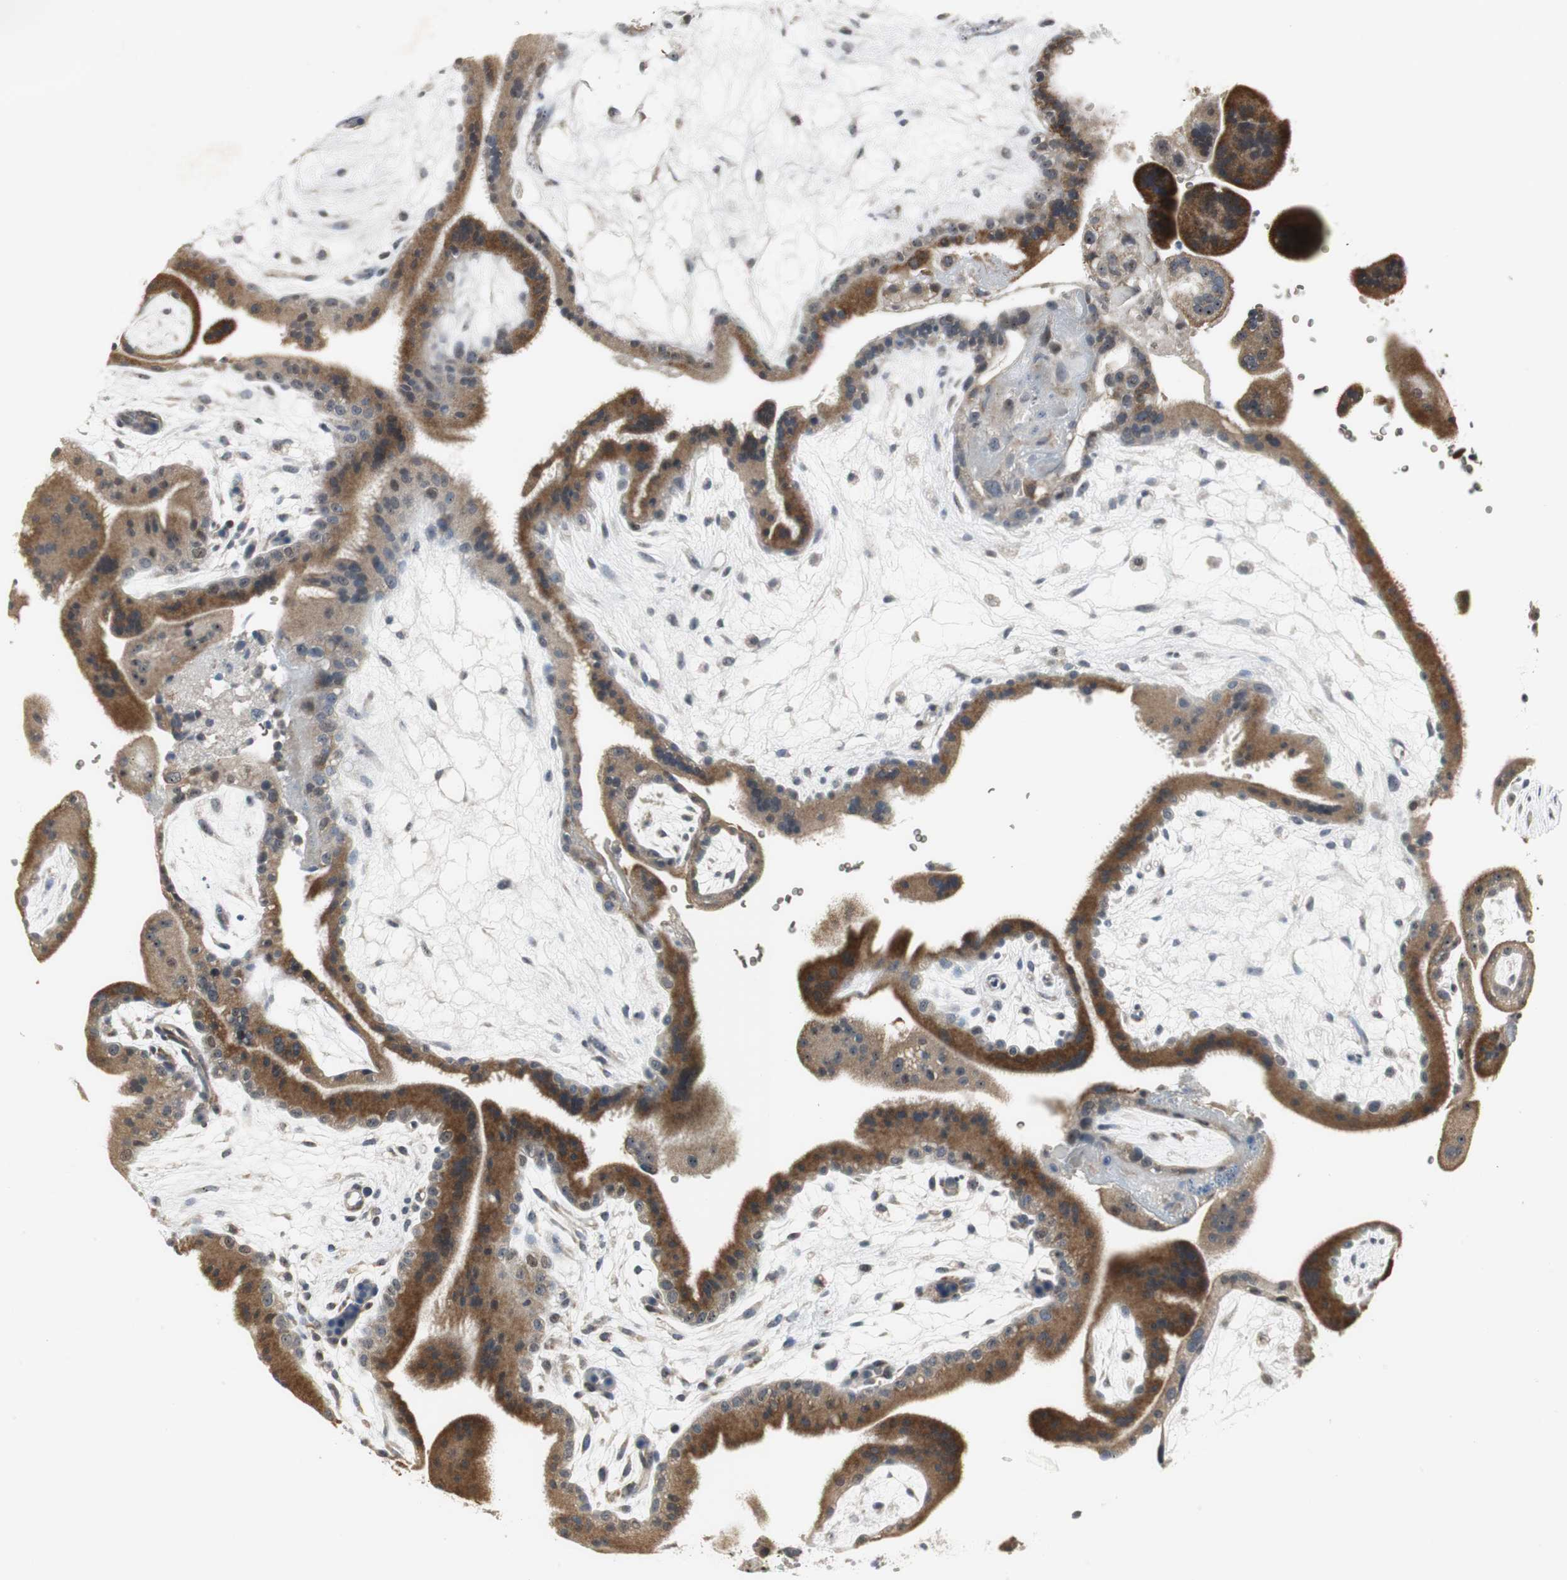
{"staining": {"intensity": "strong", "quantity": ">75%", "location": "cytoplasmic/membranous"}, "tissue": "placenta", "cell_type": "Trophoblastic cells", "image_type": "normal", "snomed": [{"axis": "morphology", "description": "Normal tissue, NOS"}, {"axis": "topography", "description": "Placenta"}], "caption": "Immunohistochemistry (IHC) (DAB (3,3'-diaminobenzidine)) staining of unremarkable human placenta displays strong cytoplasmic/membranous protein staining in about >75% of trophoblastic cells.", "gene": "CCT5", "patient": {"sex": "female", "age": 19}}